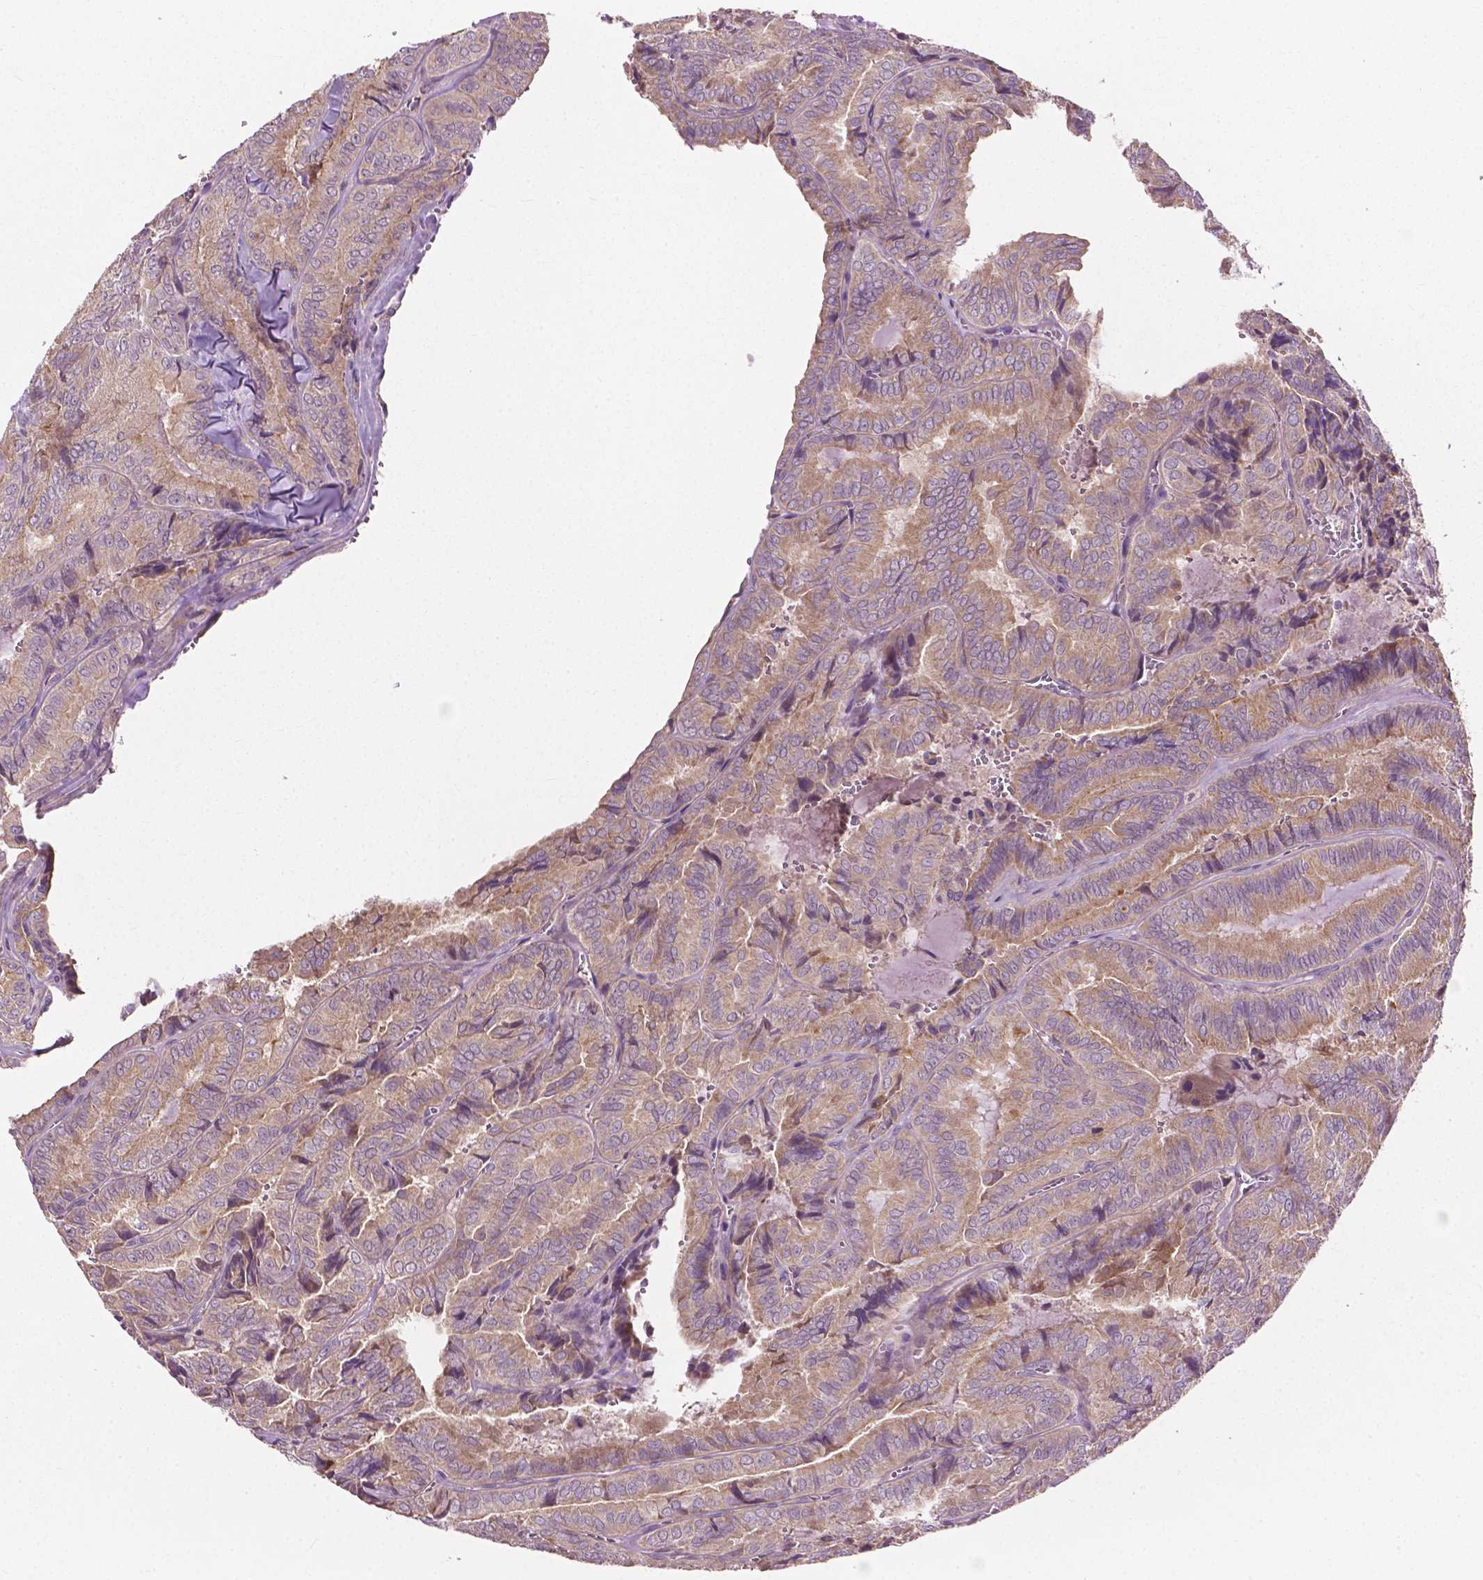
{"staining": {"intensity": "weak", "quantity": ">75%", "location": "cytoplasmic/membranous"}, "tissue": "thyroid cancer", "cell_type": "Tumor cells", "image_type": "cancer", "snomed": [{"axis": "morphology", "description": "Papillary adenocarcinoma, NOS"}, {"axis": "topography", "description": "Thyroid gland"}], "caption": "Protein staining reveals weak cytoplasmic/membranous positivity in approximately >75% of tumor cells in thyroid cancer (papillary adenocarcinoma).", "gene": "MZT1", "patient": {"sex": "female", "age": 75}}